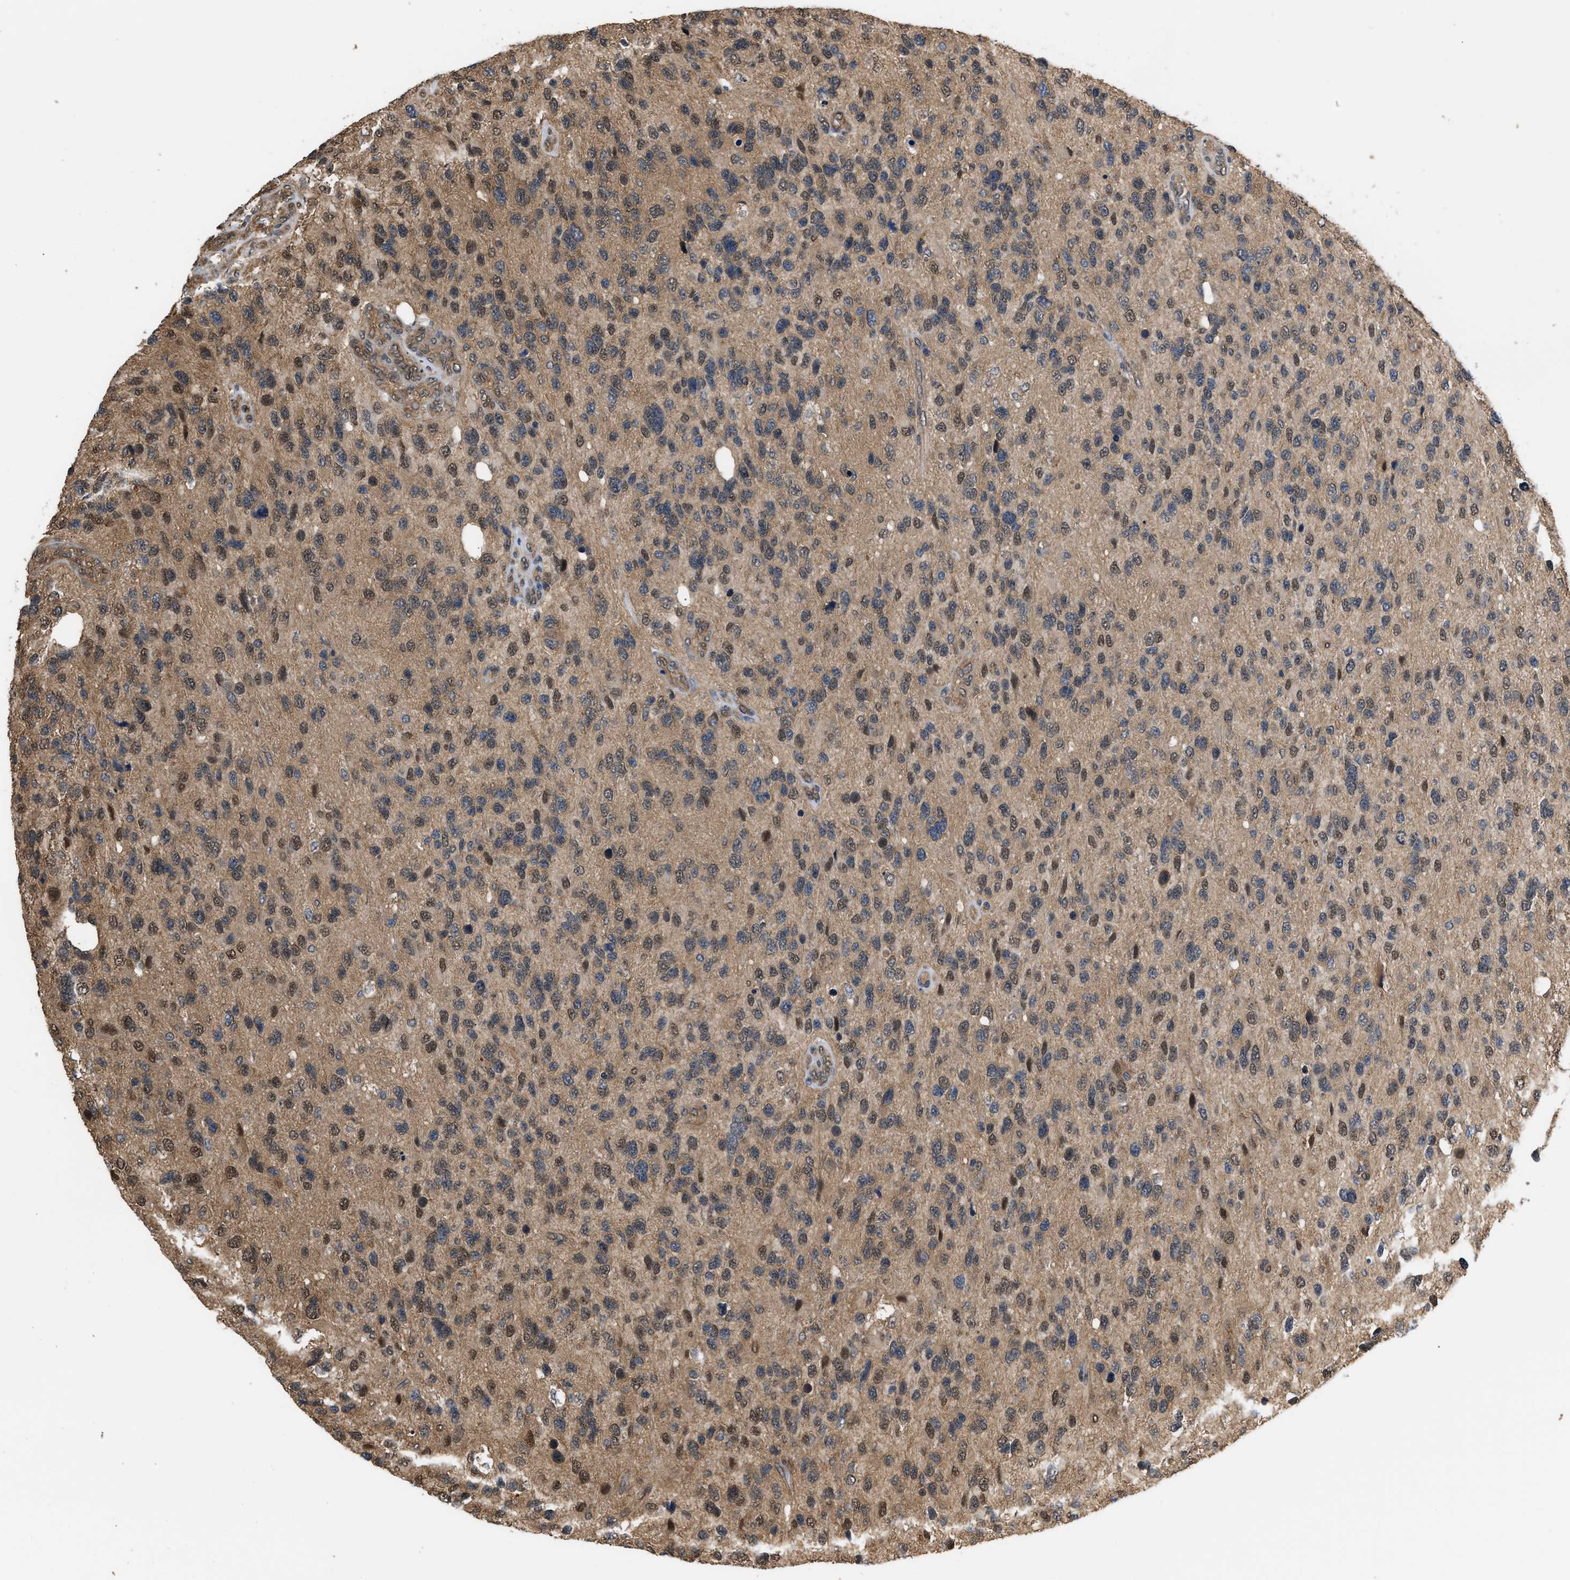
{"staining": {"intensity": "weak", "quantity": ">75%", "location": "cytoplasmic/membranous,nuclear"}, "tissue": "glioma", "cell_type": "Tumor cells", "image_type": "cancer", "snomed": [{"axis": "morphology", "description": "Glioma, malignant, High grade"}, {"axis": "topography", "description": "Brain"}], "caption": "Protein staining of malignant glioma (high-grade) tissue demonstrates weak cytoplasmic/membranous and nuclear expression in about >75% of tumor cells. (IHC, brightfield microscopy, high magnification).", "gene": "SCAI", "patient": {"sex": "female", "age": 58}}